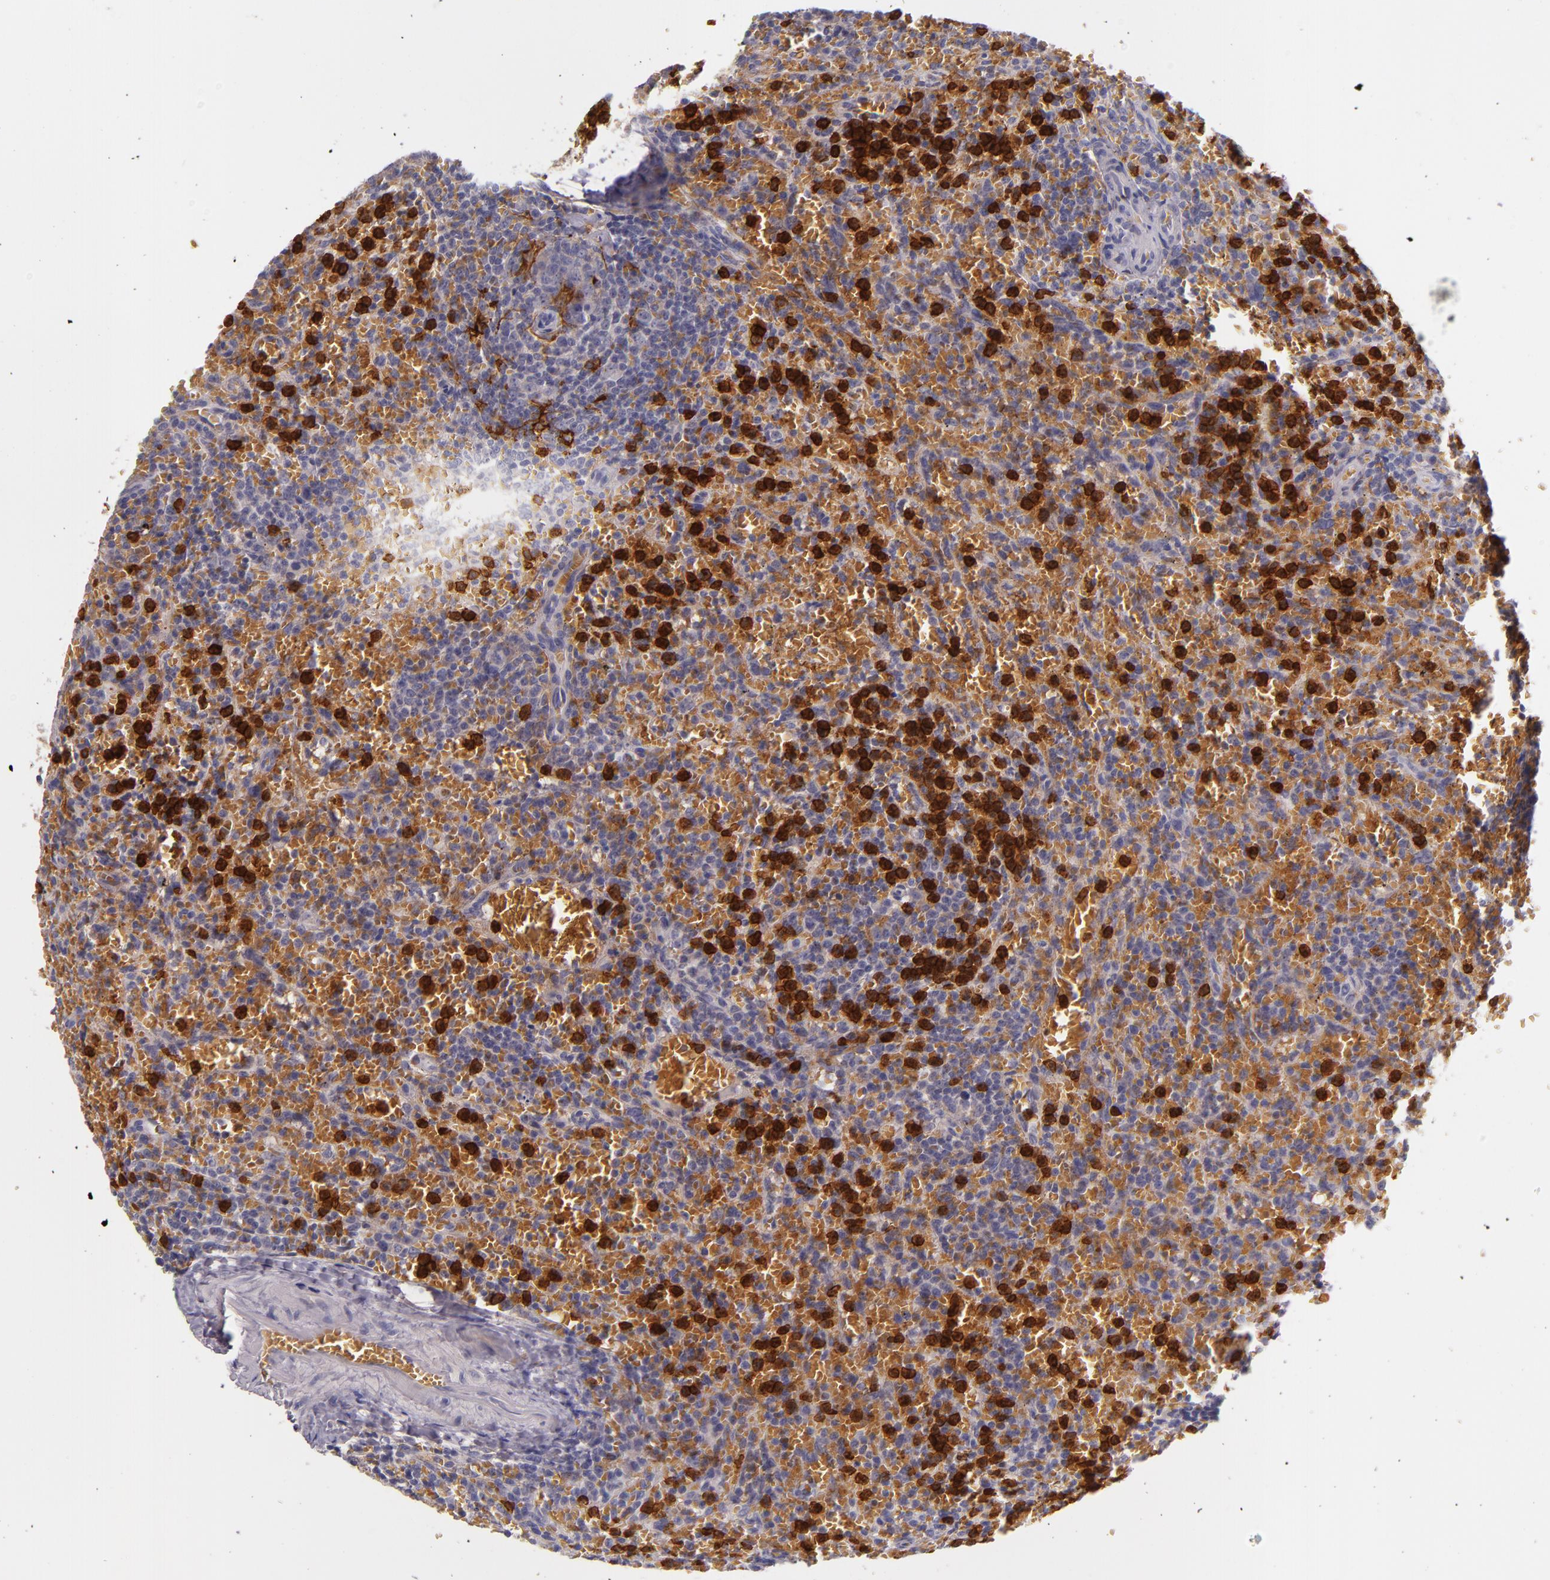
{"staining": {"intensity": "moderate", "quantity": "<25%", "location": "cytoplasmic/membranous"}, "tissue": "lymphoma", "cell_type": "Tumor cells", "image_type": "cancer", "snomed": [{"axis": "morphology", "description": "Malignant lymphoma, non-Hodgkin's type, Low grade"}, {"axis": "topography", "description": "Spleen"}], "caption": "IHC (DAB (3,3'-diaminobenzidine)) staining of lymphoma displays moderate cytoplasmic/membranous protein positivity in about <25% of tumor cells. (Stains: DAB in brown, nuclei in blue, Microscopy: brightfield microscopy at high magnification).", "gene": "C5AR1", "patient": {"sex": "female", "age": 64}}